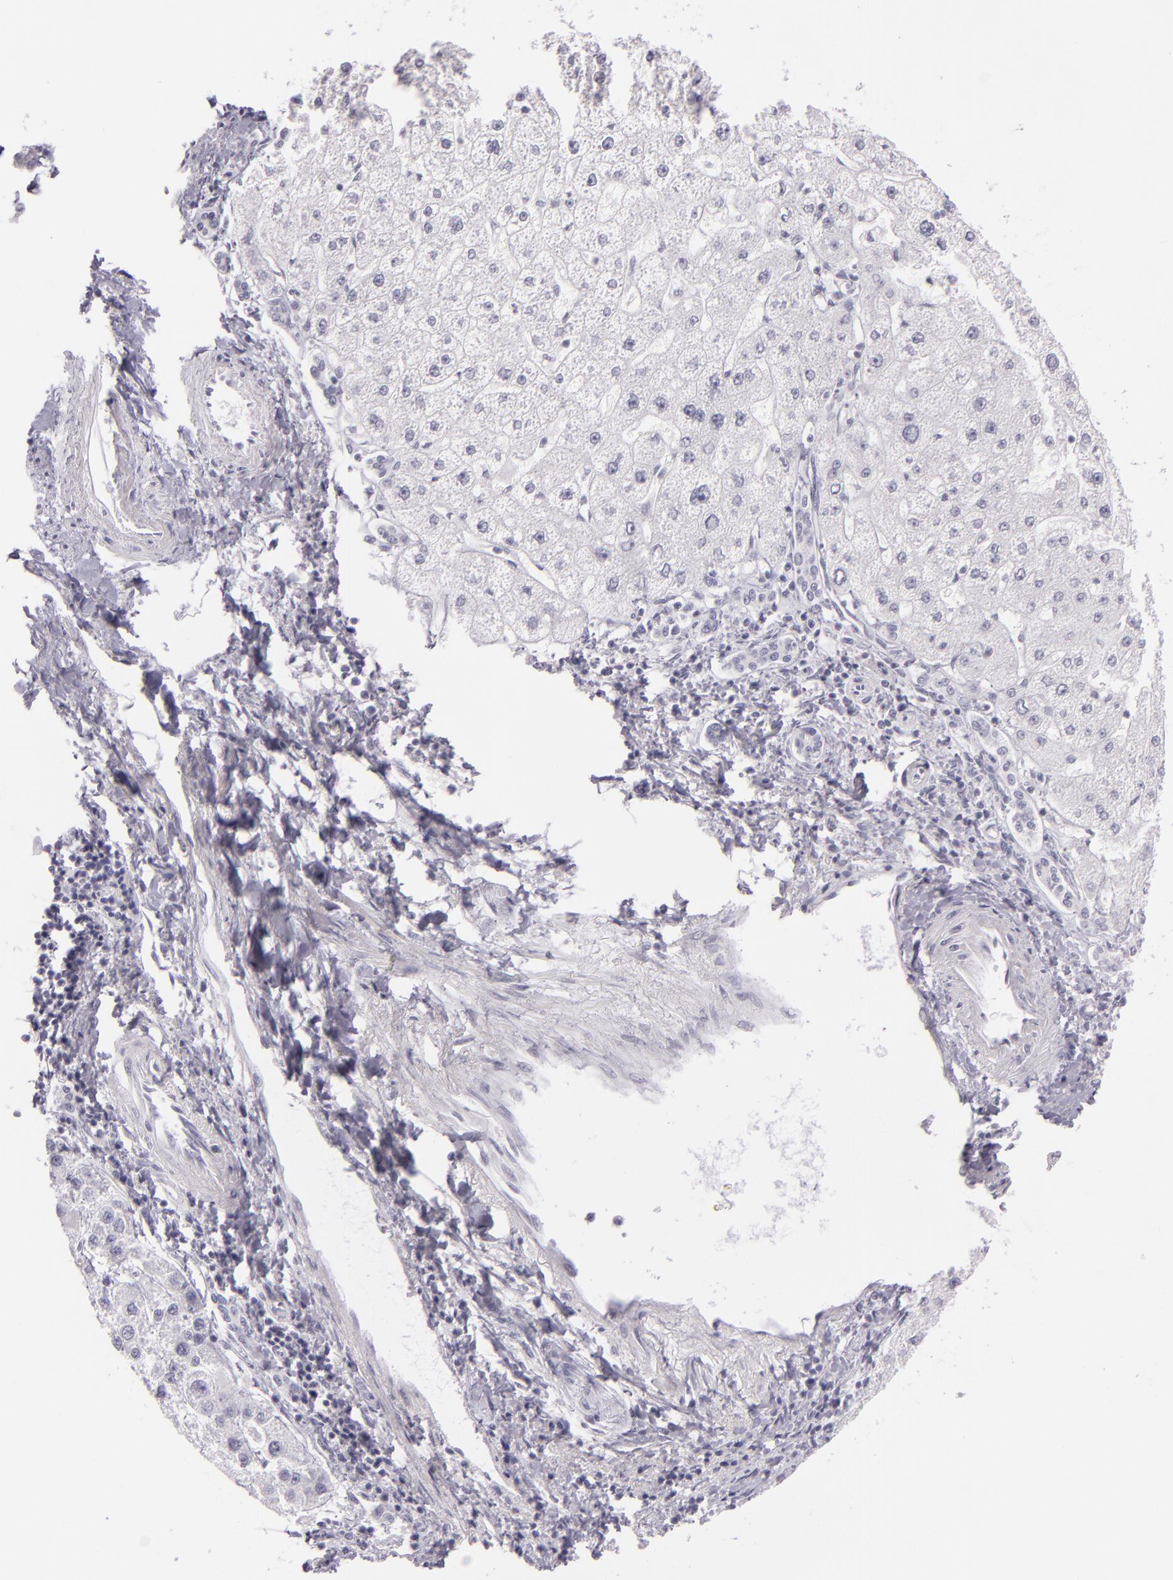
{"staining": {"intensity": "negative", "quantity": "none", "location": "none"}, "tissue": "liver cancer", "cell_type": "Tumor cells", "image_type": "cancer", "snomed": [{"axis": "morphology", "description": "Carcinoma, Hepatocellular, NOS"}, {"axis": "topography", "description": "Liver"}], "caption": "Tumor cells show no significant protein expression in liver cancer (hepatocellular carcinoma). (DAB immunohistochemistry (IHC) visualized using brightfield microscopy, high magnification).", "gene": "MCM3", "patient": {"sex": "female", "age": 85}}